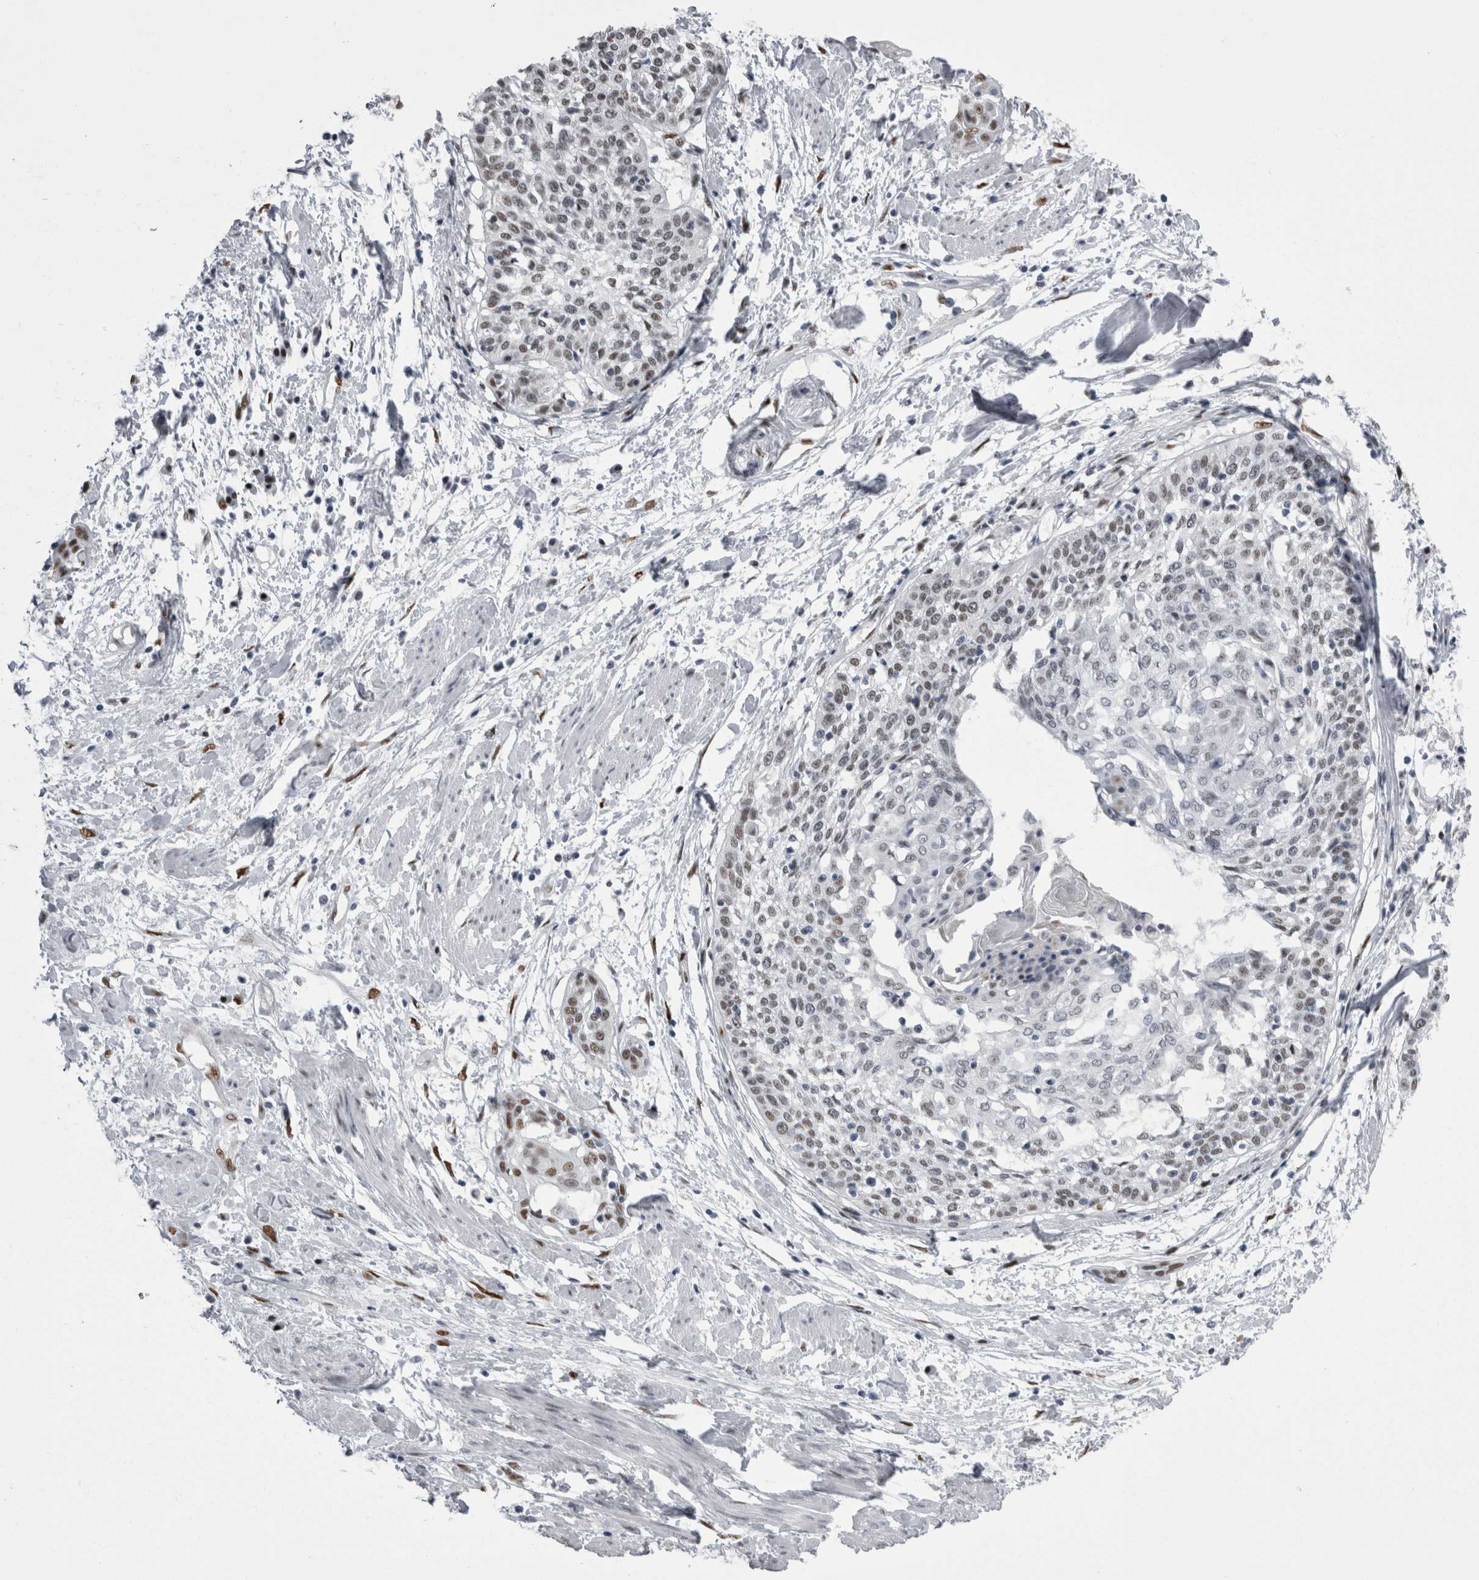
{"staining": {"intensity": "weak", "quantity": "<25%", "location": "nuclear"}, "tissue": "cervical cancer", "cell_type": "Tumor cells", "image_type": "cancer", "snomed": [{"axis": "morphology", "description": "Squamous cell carcinoma, NOS"}, {"axis": "topography", "description": "Cervix"}], "caption": "Immunohistochemistry image of neoplastic tissue: cervical cancer stained with DAB (3,3'-diaminobenzidine) displays no significant protein staining in tumor cells. The staining was performed using DAB (3,3'-diaminobenzidine) to visualize the protein expression in brown, while the nuclei were stained in blue with hematoxylin (Magnification: 20x).", "gene": "C1orf54", "patient": {"sex": "female", "age": 57}}